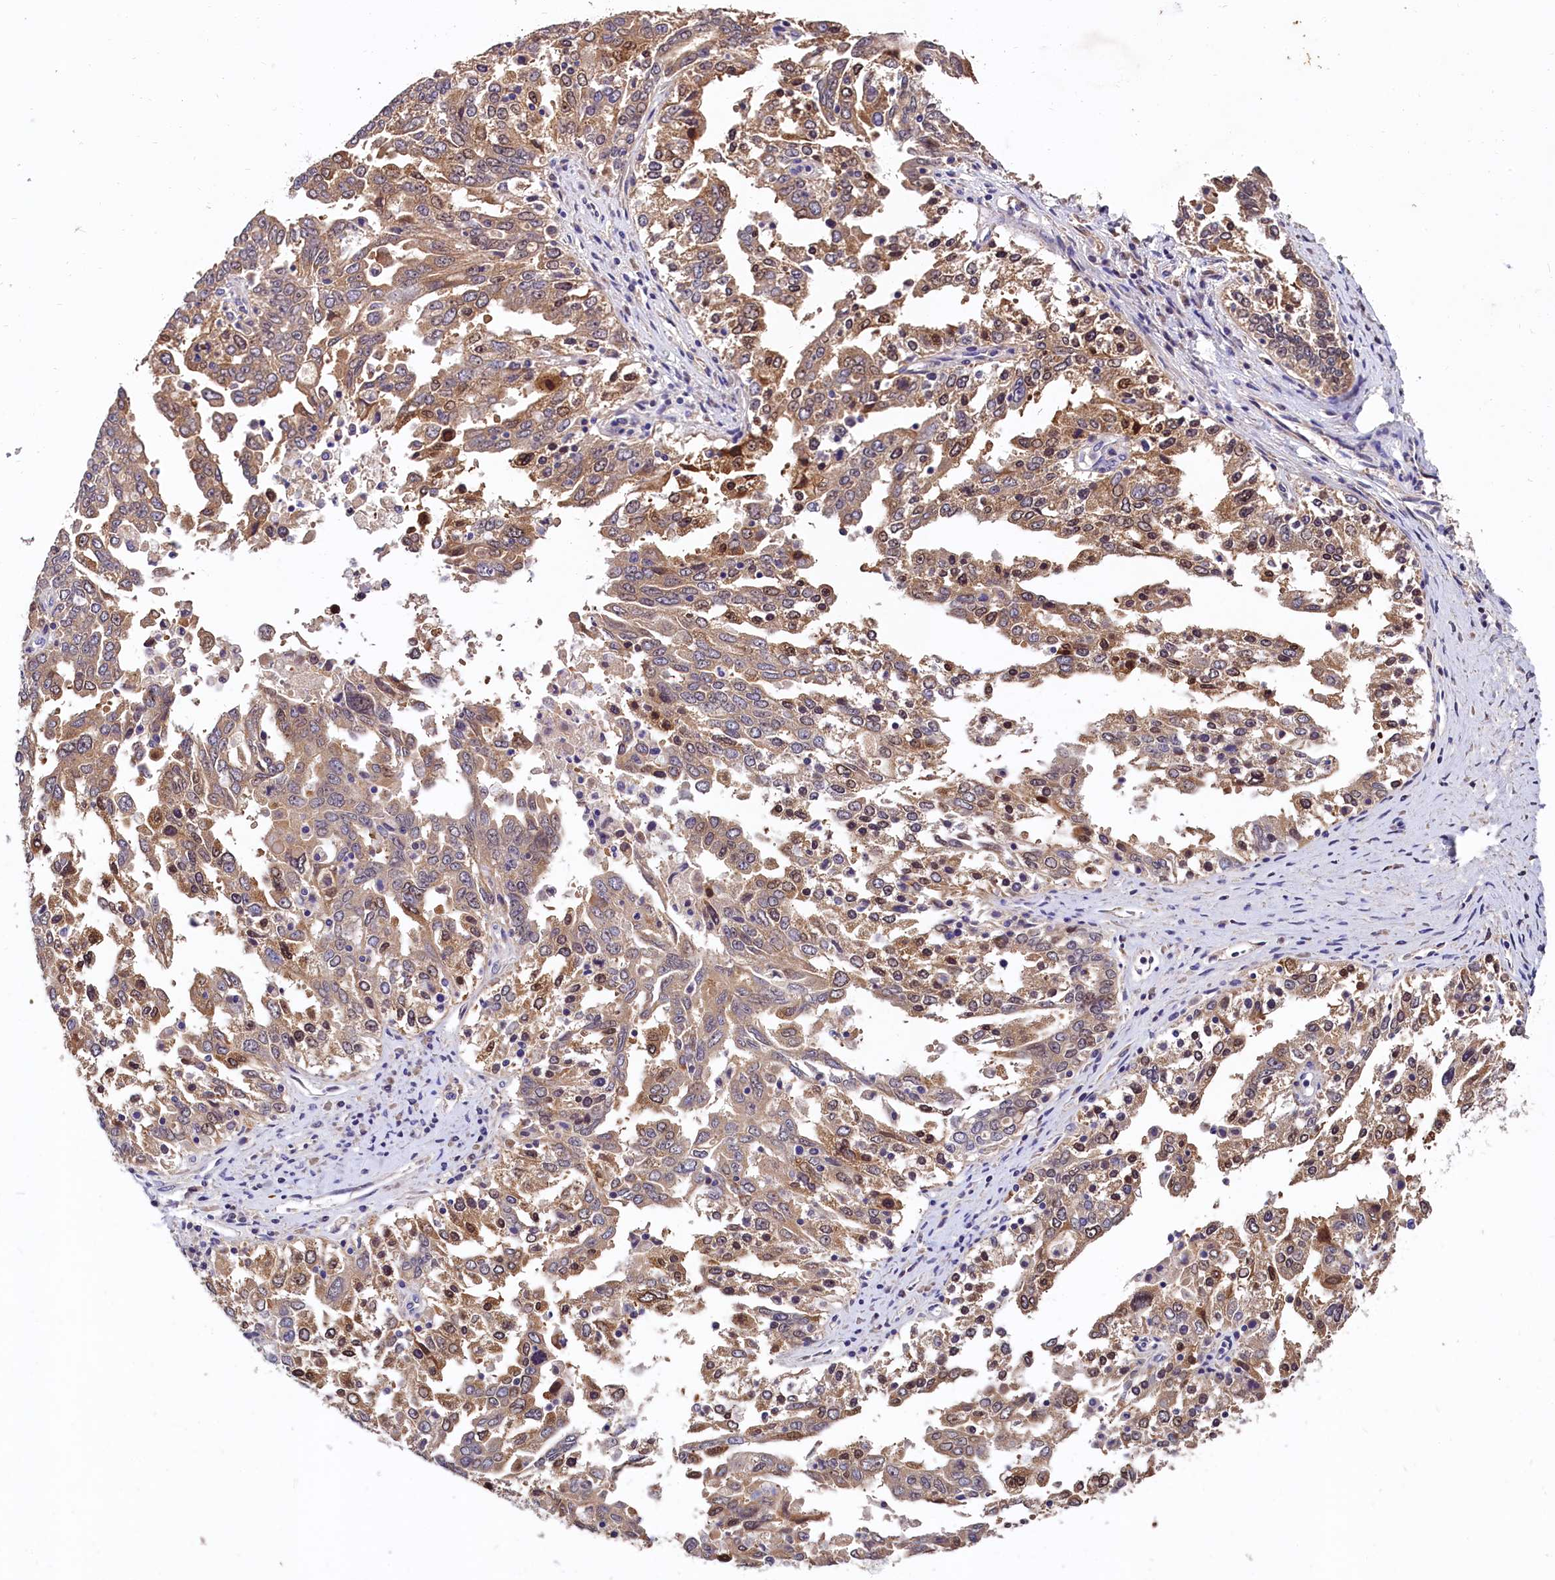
{"staining": {"intensity": "moderate", "quantity": ">75%", "location": "cytoplasmic/membranous"}, "tissue": "ovarian cancer", "cell_type": "Tumor cells", "image_type": "cancer", "snomed": [{"axis": "morphology", "description": "Carcinoma, endometroid"}, {"axis": "topography", "description": "Ovary"}], "caption": "Immunohistochemical staining of human ovarian endometroid carcinoma displays medium levels of moderate cytoplasmic/membranous positivity in approximately >75% of tumor cells. (DAB (3,3'-diaminobenzidine) IHC, brown staining for protein, blue staining for nuclei).", "gene": "EPS8L2", "patient": {"sex": "female", "age": 62}}